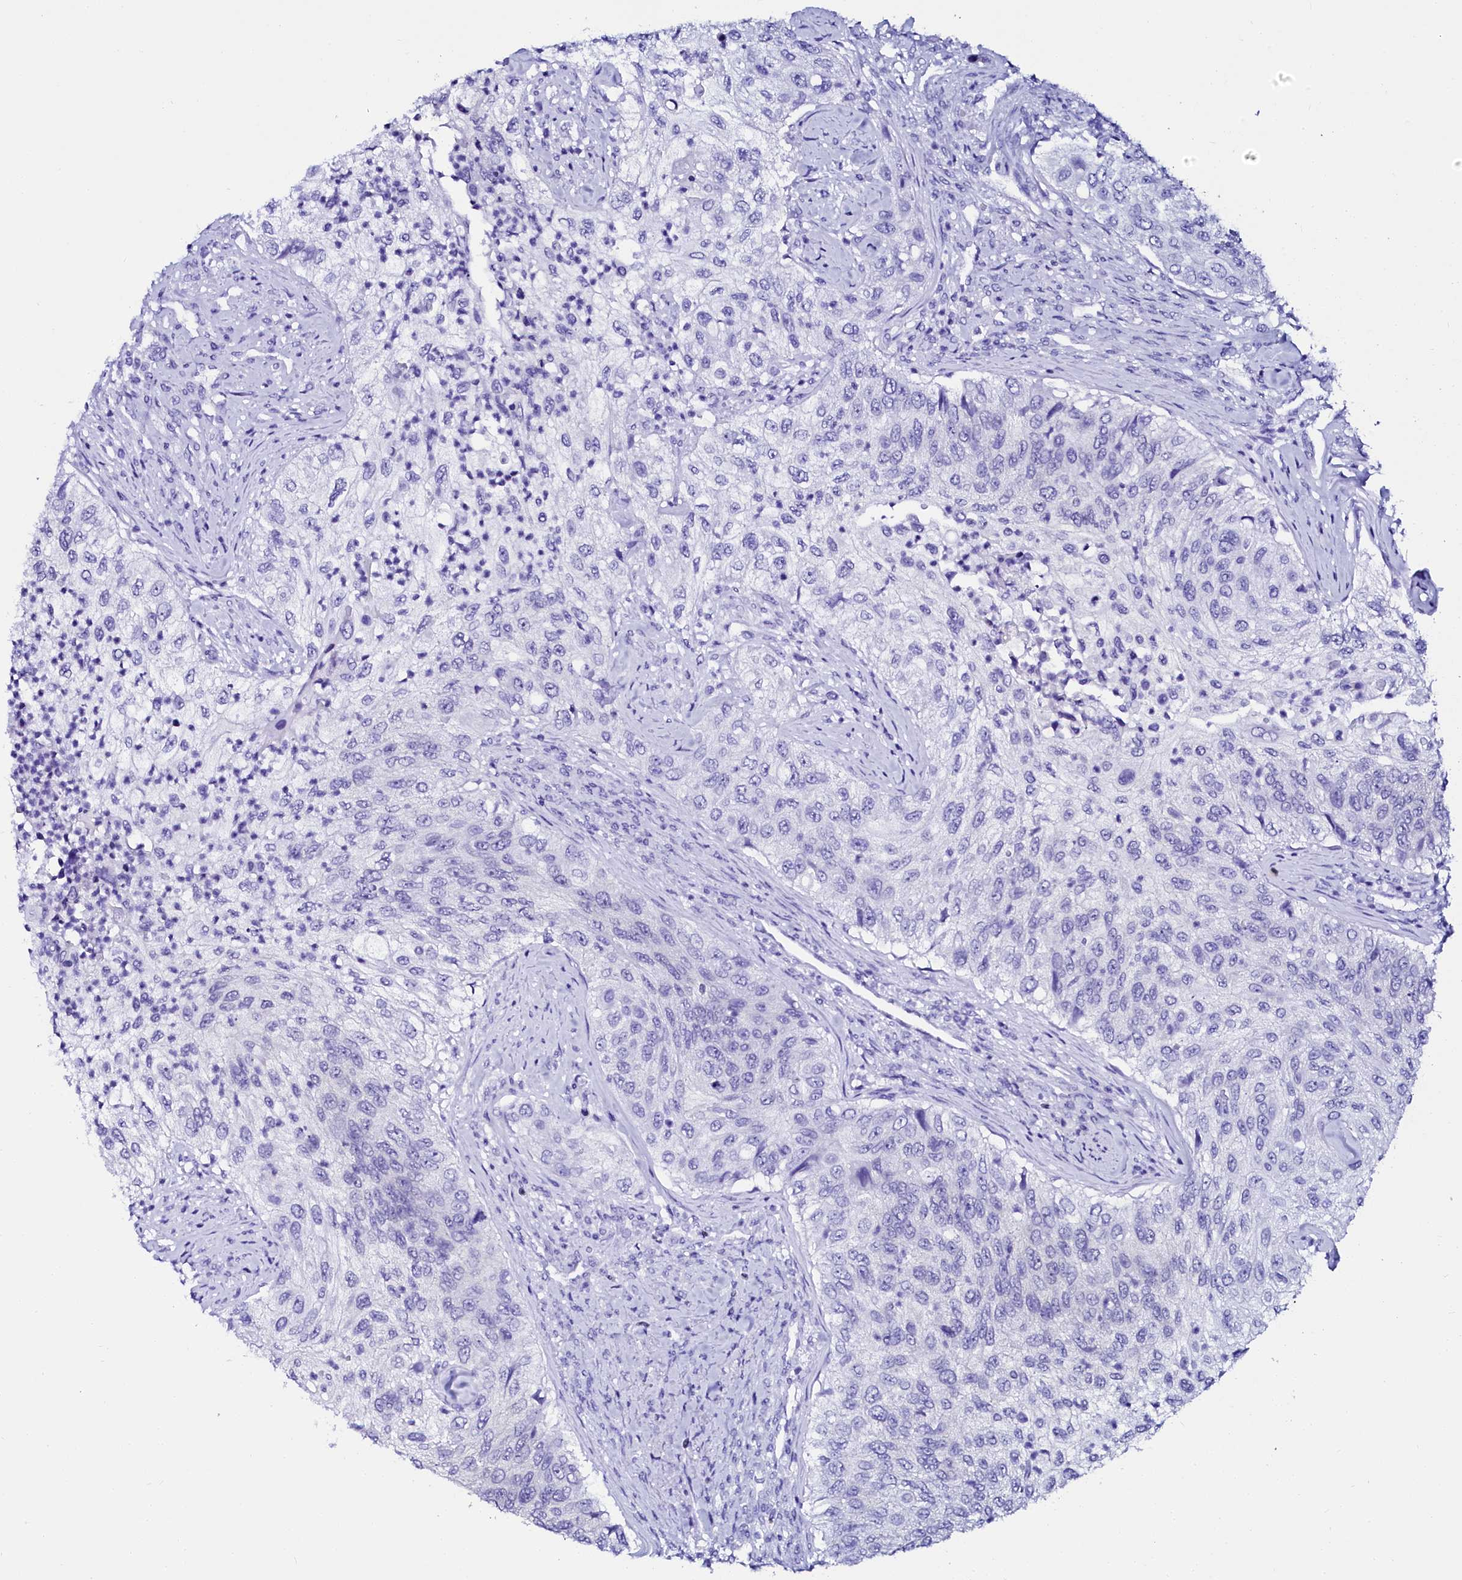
{"staining": {"intensity": "negative", "quantity": "none", "location": "none"}, "tissue": "urothelial cancer", "cell_type": "Tumor cells", "image_type": "cancer", "snomed": [{"axis": "morphology", "description": "Urothelial carcinoma, High grade"}, {"axis": "topography", "description": "Urinary bladder"}], "caption": "DAB (3,3'-diaminobenzidine) immunohistochemical staining of high-grade urothelial carcinoma reveals no significant expression in tumor cells.", "gene": "SORD", "patient": {"sex": "female", "age": 60}}